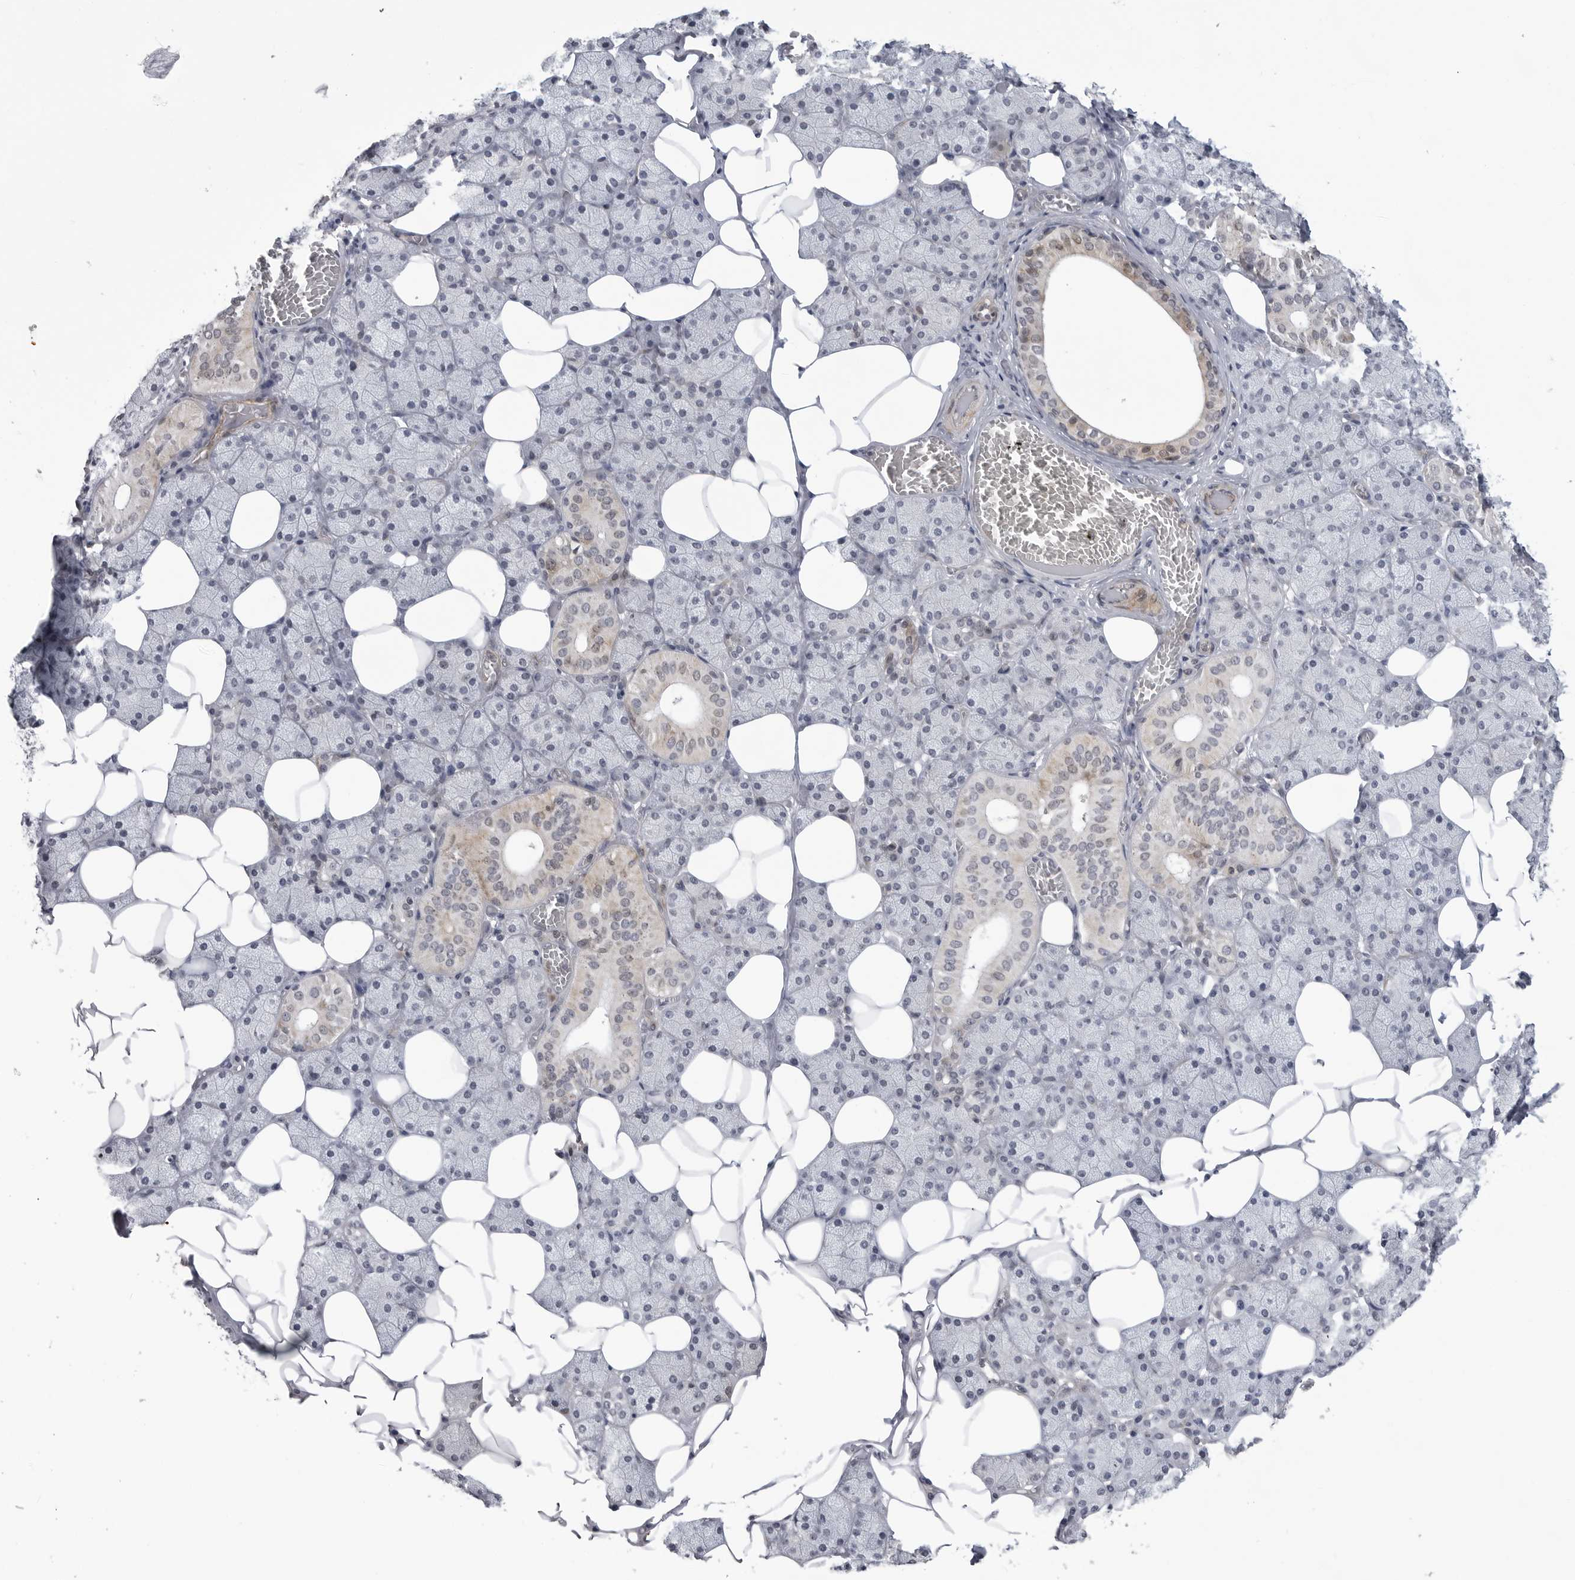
{"staining": {"intensity": "weak", "quantity": "<25%", "location": "cytoplasmic/membranous"}, "tissue": "salivary gland", "cell_type": "Glandular cells", "image_type": "normal", "snomed": [{"axis": "morphology", "description": "Normal tissue, NOS"}, {"axis": "topography", "description": "Salivary gland"}], "caption": "Glandular cells are negative for brown protein staining in benign salivary gland. (IHC, brightfield microscopy, high magnification).", "gene": "ADAMTS5", "patient": {"sex": "female", "age": 33}}